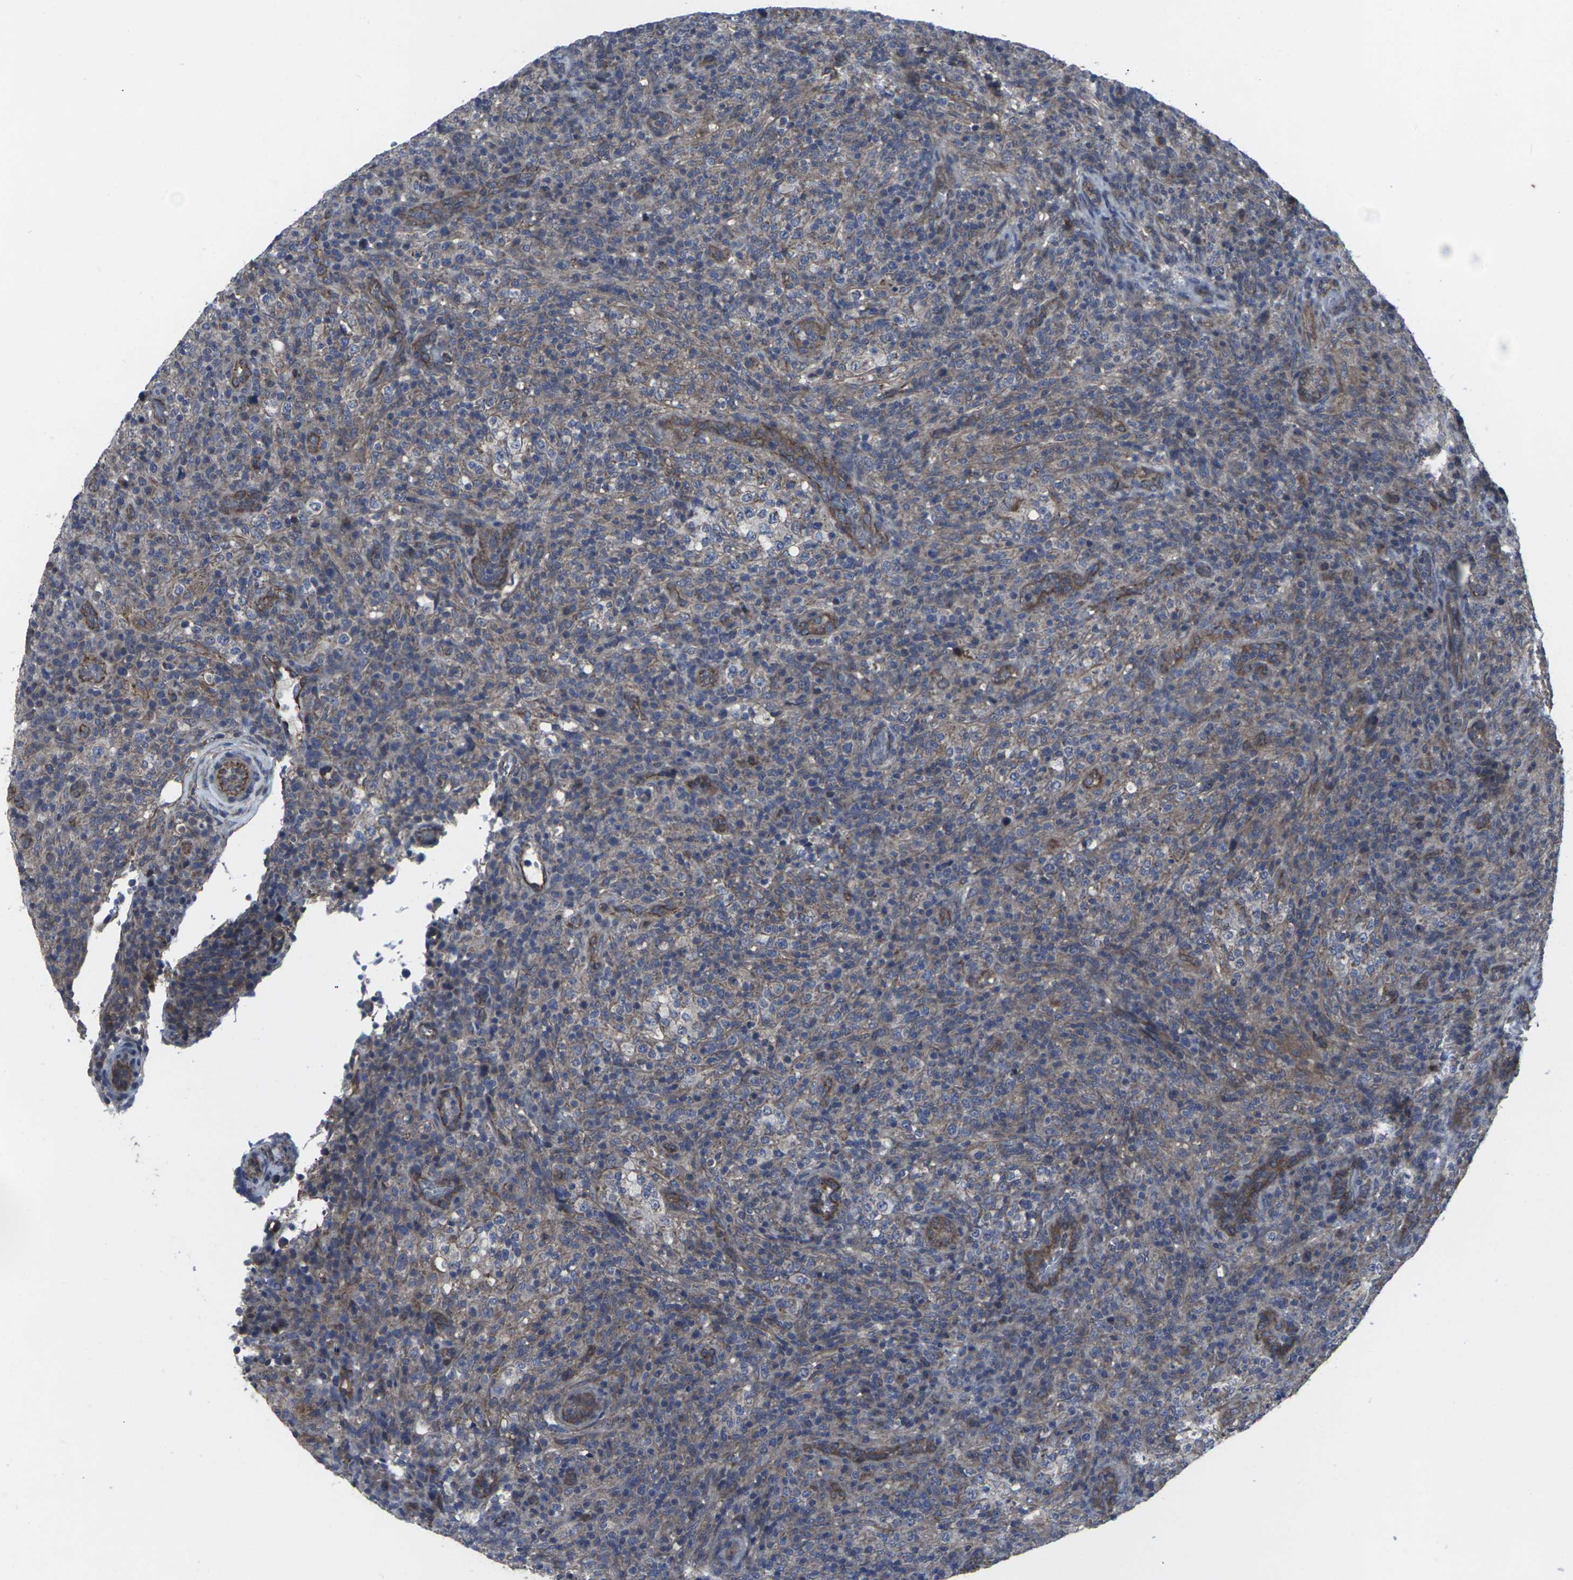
{"staining": {"intensity": "moderate", "quantity": "25%-75%", "location": "cytoplasmic/membranous"}, "tissue": "lymphoma", "cell_type": "Tumor cells", "image_type": "cancer", "snomed": [{"axis": "morphology", "description": "Malignant lymphoma, non-Hodgkin's type, High grade"}, {"axis": "topography", "description": "Lymph node"}], "caption": "IHC staining of lymphoma, which demonstrates medium levels of moderate cytoplasmic/membranous positivity in about 25%-75% of tumor cells indicating moderate cytoplasmic/membranous protein positivity. The staining was performed using DAB (3,3'-diaminobenzidine) (brown) for protein detection and nuclei were counterstained in hematoxylin (blue).", "gene": "MAPKAPK2", "patient": {"sex": "female", "age": 76}}